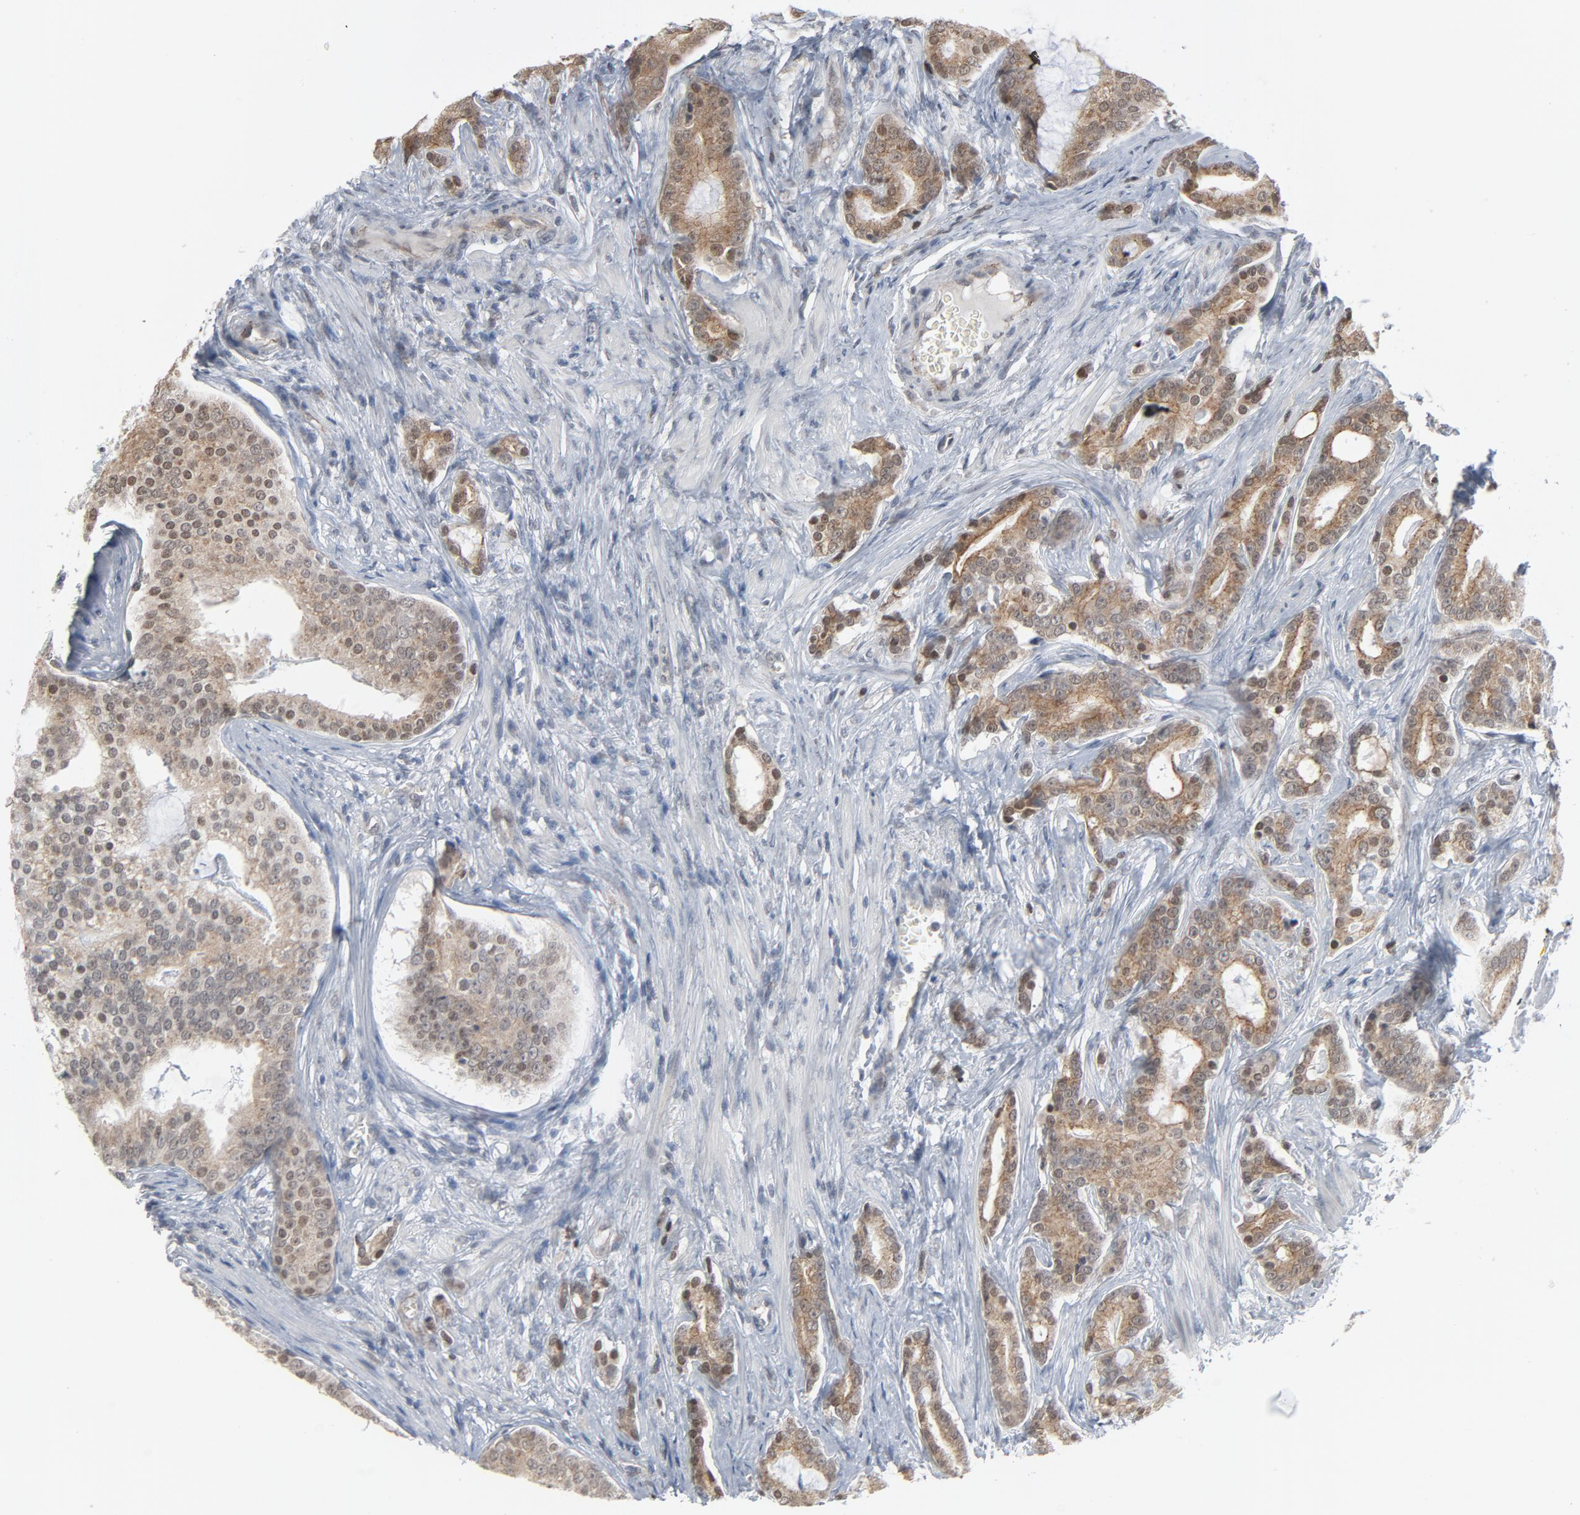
{"staining": {"intensity": "weak", "quantity": ">75%", "location": "cytoplasmic/membranous,nuclear"}, "tissue": "prostate cancer", "cell_type": "Tumor cells", "image_type": "cancer", "snomed": [{"axis": "morphology", "description": "Adenocarcinoma, Low grade"}, {"axis": "topography", "description": "Prostate"}], "caption": "A brown stain shows weak cytoplasmic/membranous and nuclear positivity of a protein in human prostate adenocarcinoma (low-grade) tumor cells.", "gene": "ITPR3", "patient": {"sex": "male", "age": 58}}